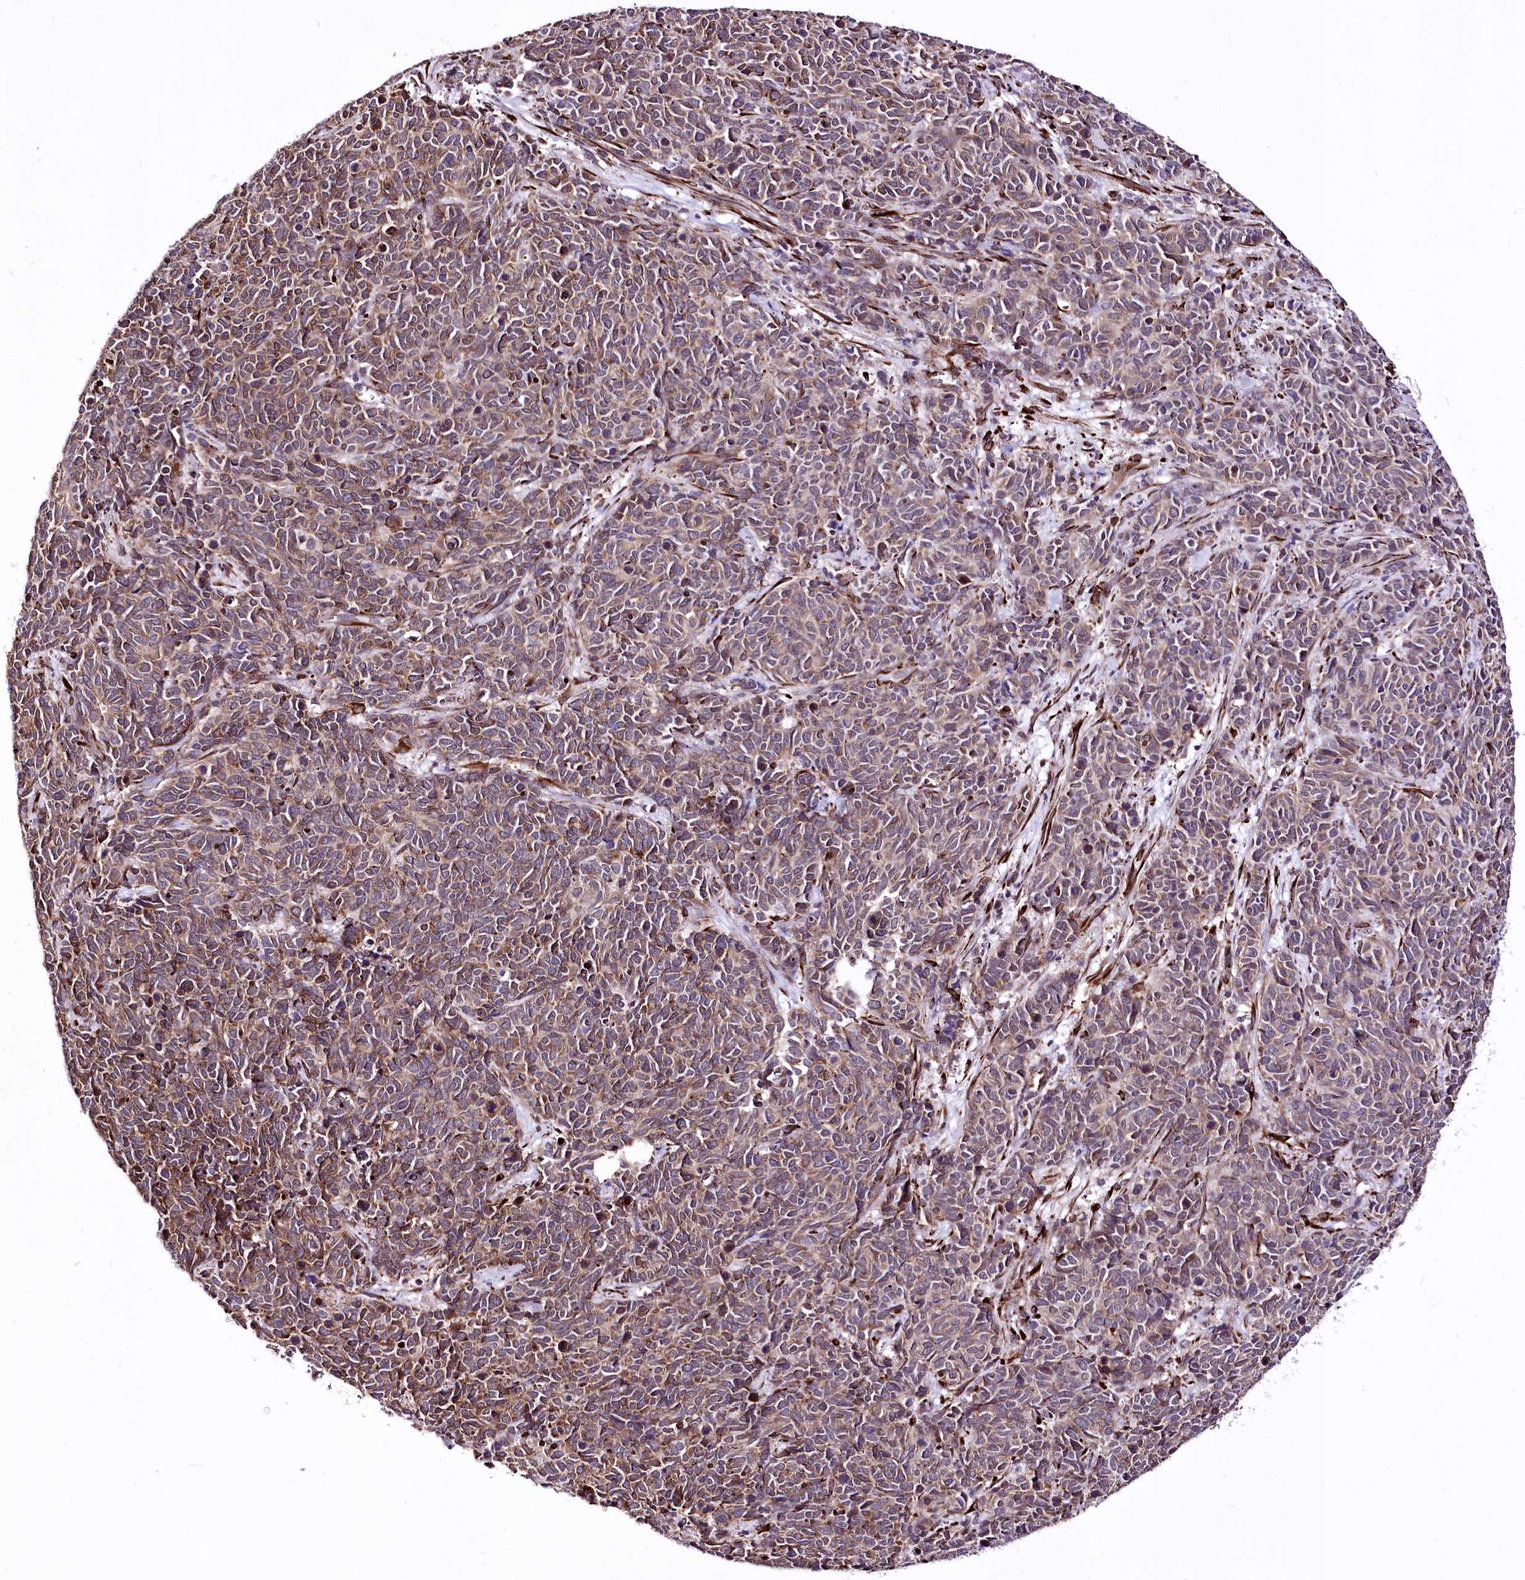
{"staining": {"intensity": "moderate", "quantity": ">75%", "location": "cytoplasmic/membranous"}, "tissue": "cervical cancer", "cell_type": "Tumor cells", "image_type": "cancer", "snomed": [{"axis": "morphology", "description": "Squamous cell carcinoma, NOS"}, {"axis": "topography", "description": "Cervix"}], "caption": "IHC histopathology image of neoplastic tissue: cervical cancer stained using immunohistochemistry (IHC) demonstrates medium levels of moderate protein expression localized specifically in the cytoplasmic/membranous of tumor cells, appearing as a cytoplasmic/membranous brown color.", "gene": "WWC1", "patient": {"sex": "female", "age": 60}}